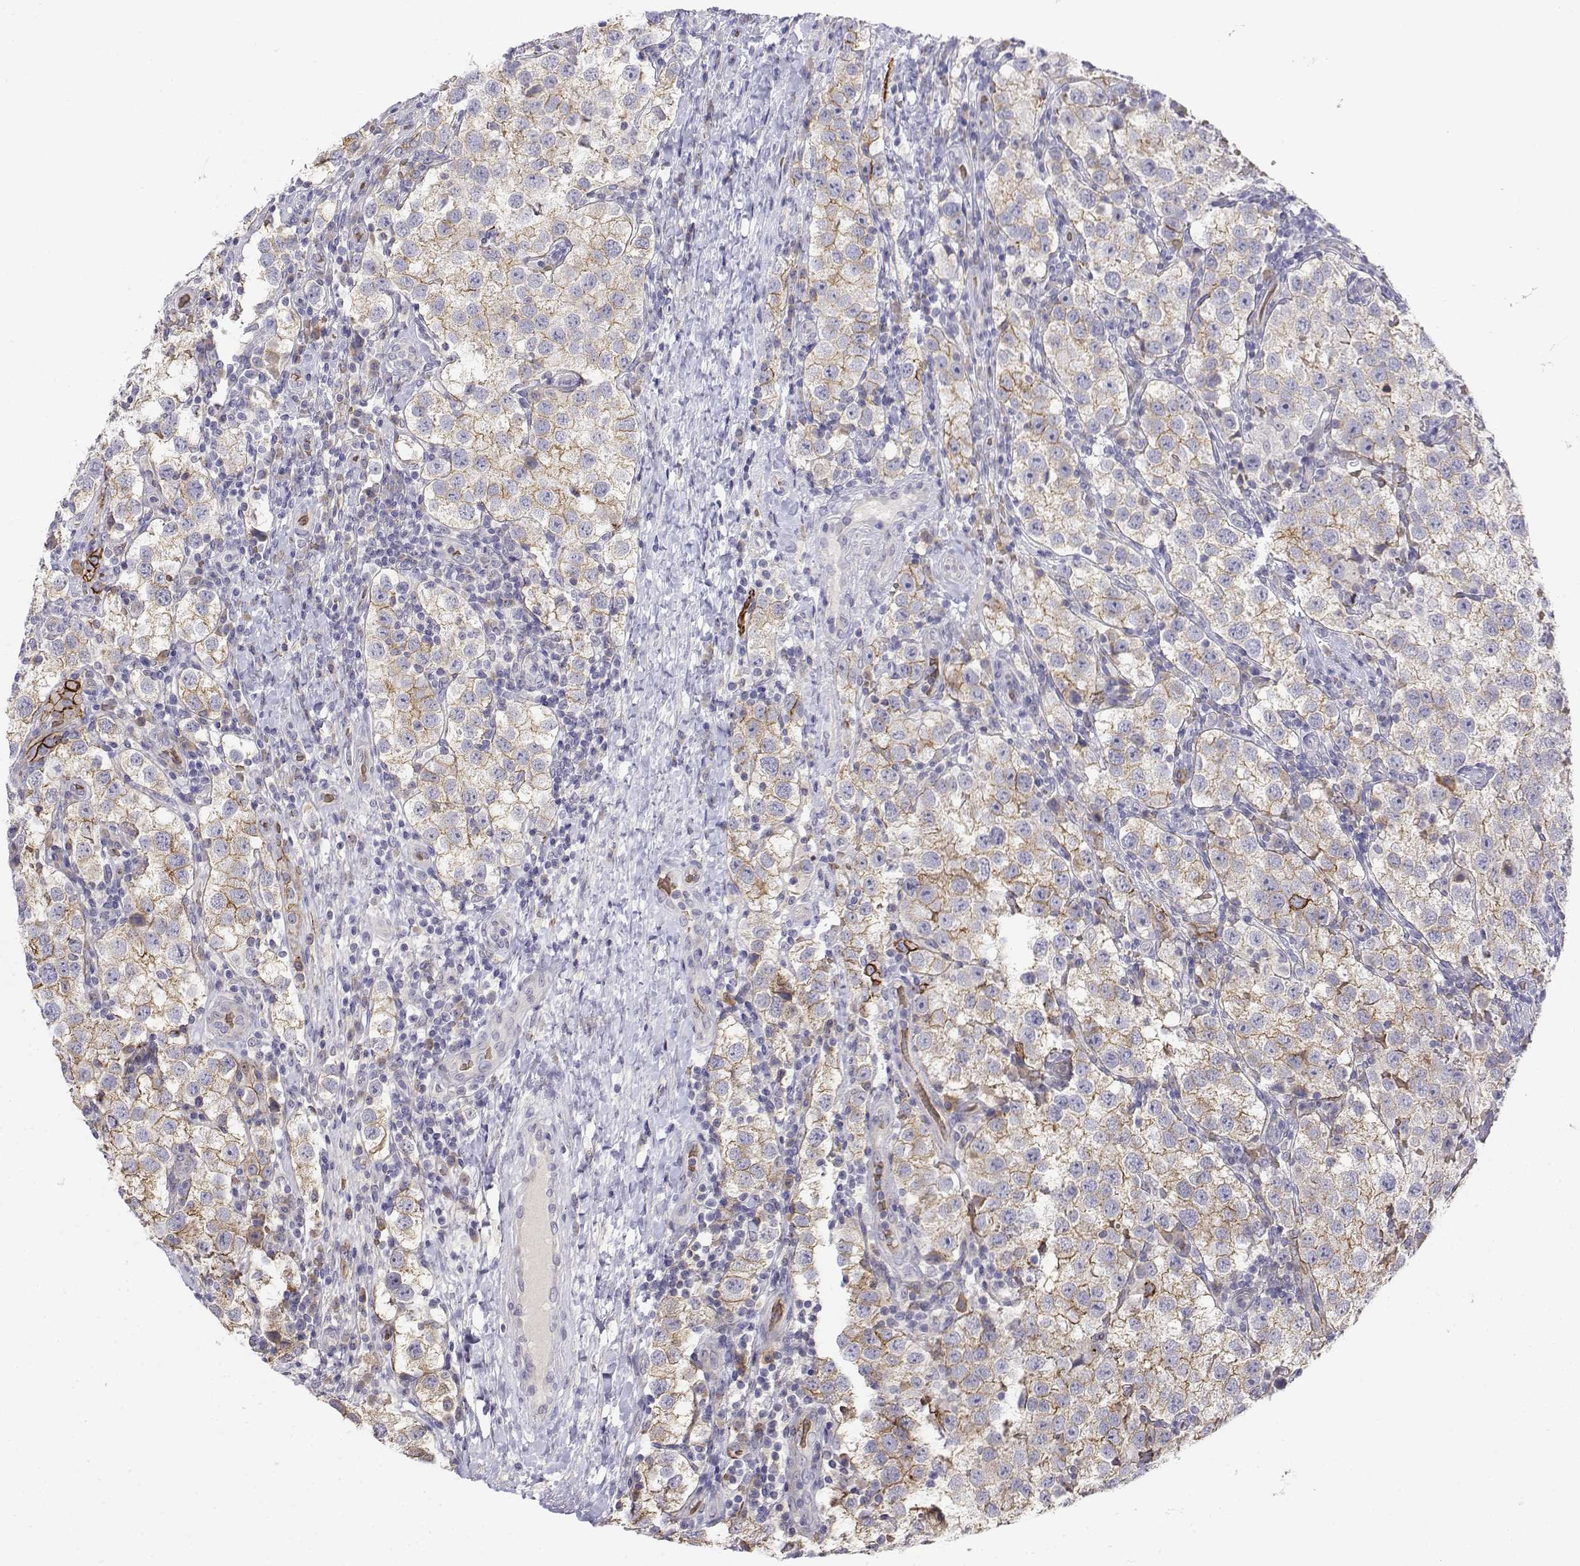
{"staining": {"intensity": "moderate", "quantity": "25%-75%", "location": "cytoplasmic/membranous"}, "tissue": "testis cancer", "cell_type": "Tumor cells", "image_type": "cancer", "snomed": [{"axis": "morphology", "description": "Seminoma, NOS"}, {"axis": "topography", "description": "Testis"}], "caption": "Immunohistochemical staining of human testis cancer demonstrates medium levels of moderate cytoplasmic/membranous protein positivity in about 25%-75% of tumor cells. Nuclei are stained in blue.", "gene": "CADM1", "patient": {"sex": "male", "age": 37}}